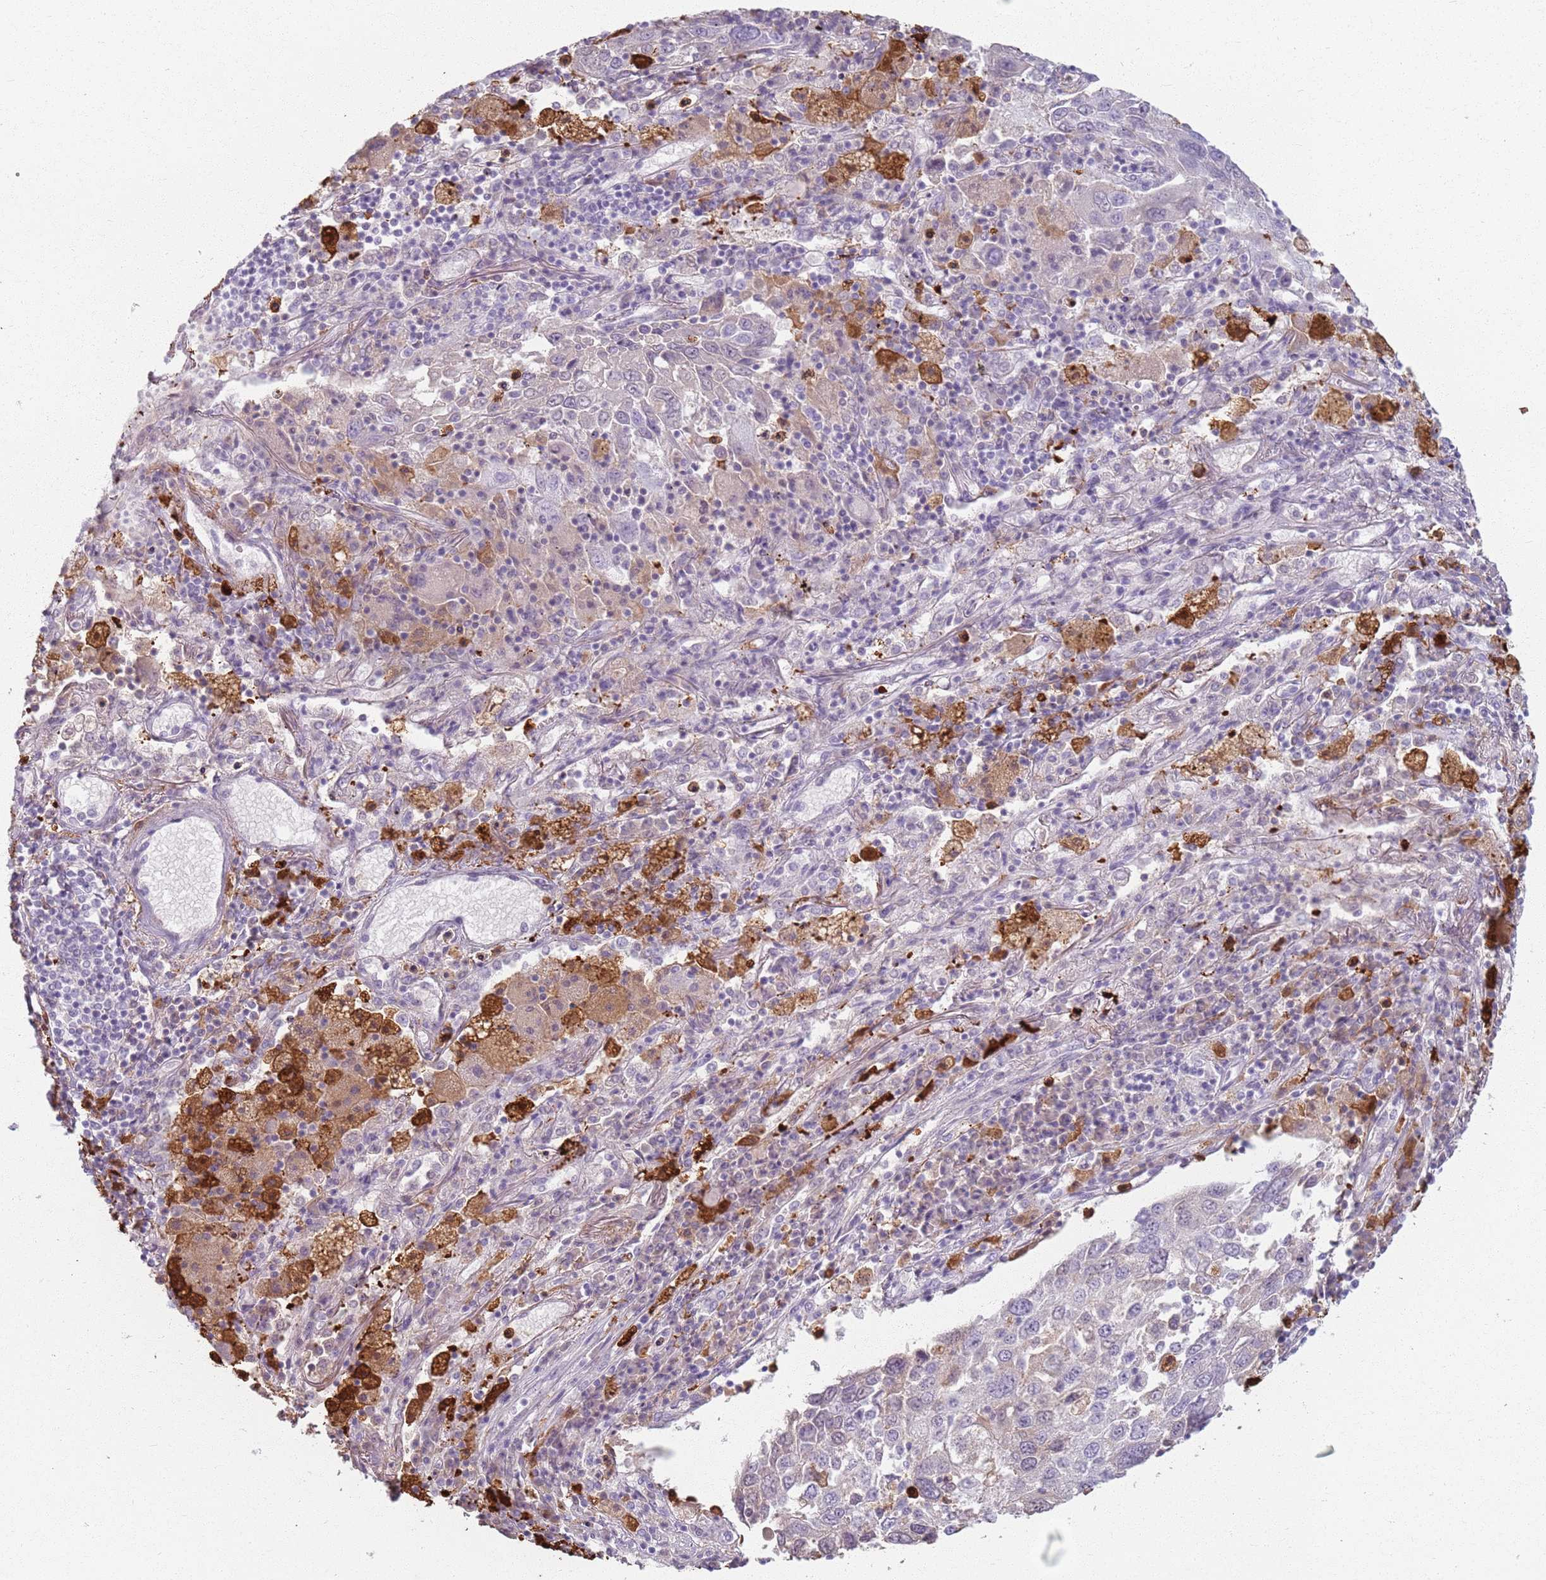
{"staining": {"intensity": "weak", "quantity": "<25%", "location": "cytoplasmic/membranous"}, "tissue": "lung cancer", "cell_type": "Tumor cells", "image_type": "cancer", "snomed": [{"axis": "morphology", "description": "Squamous cell carcinoma, NOS"}, {"axis": "topography", "description": "Lung"}], "caption": "DAB (3,3'-diaminobenzidine) immunohistochemical staining of lung squamous cell carcinoma shows no significant expression in tumor cells. (DAB (3,3'-diaminobenzidine) immunohistochemistry with hematoxylin counter stain).", "gene": "GDPGP1", "patient": {"sex": "male", "age": 65}}